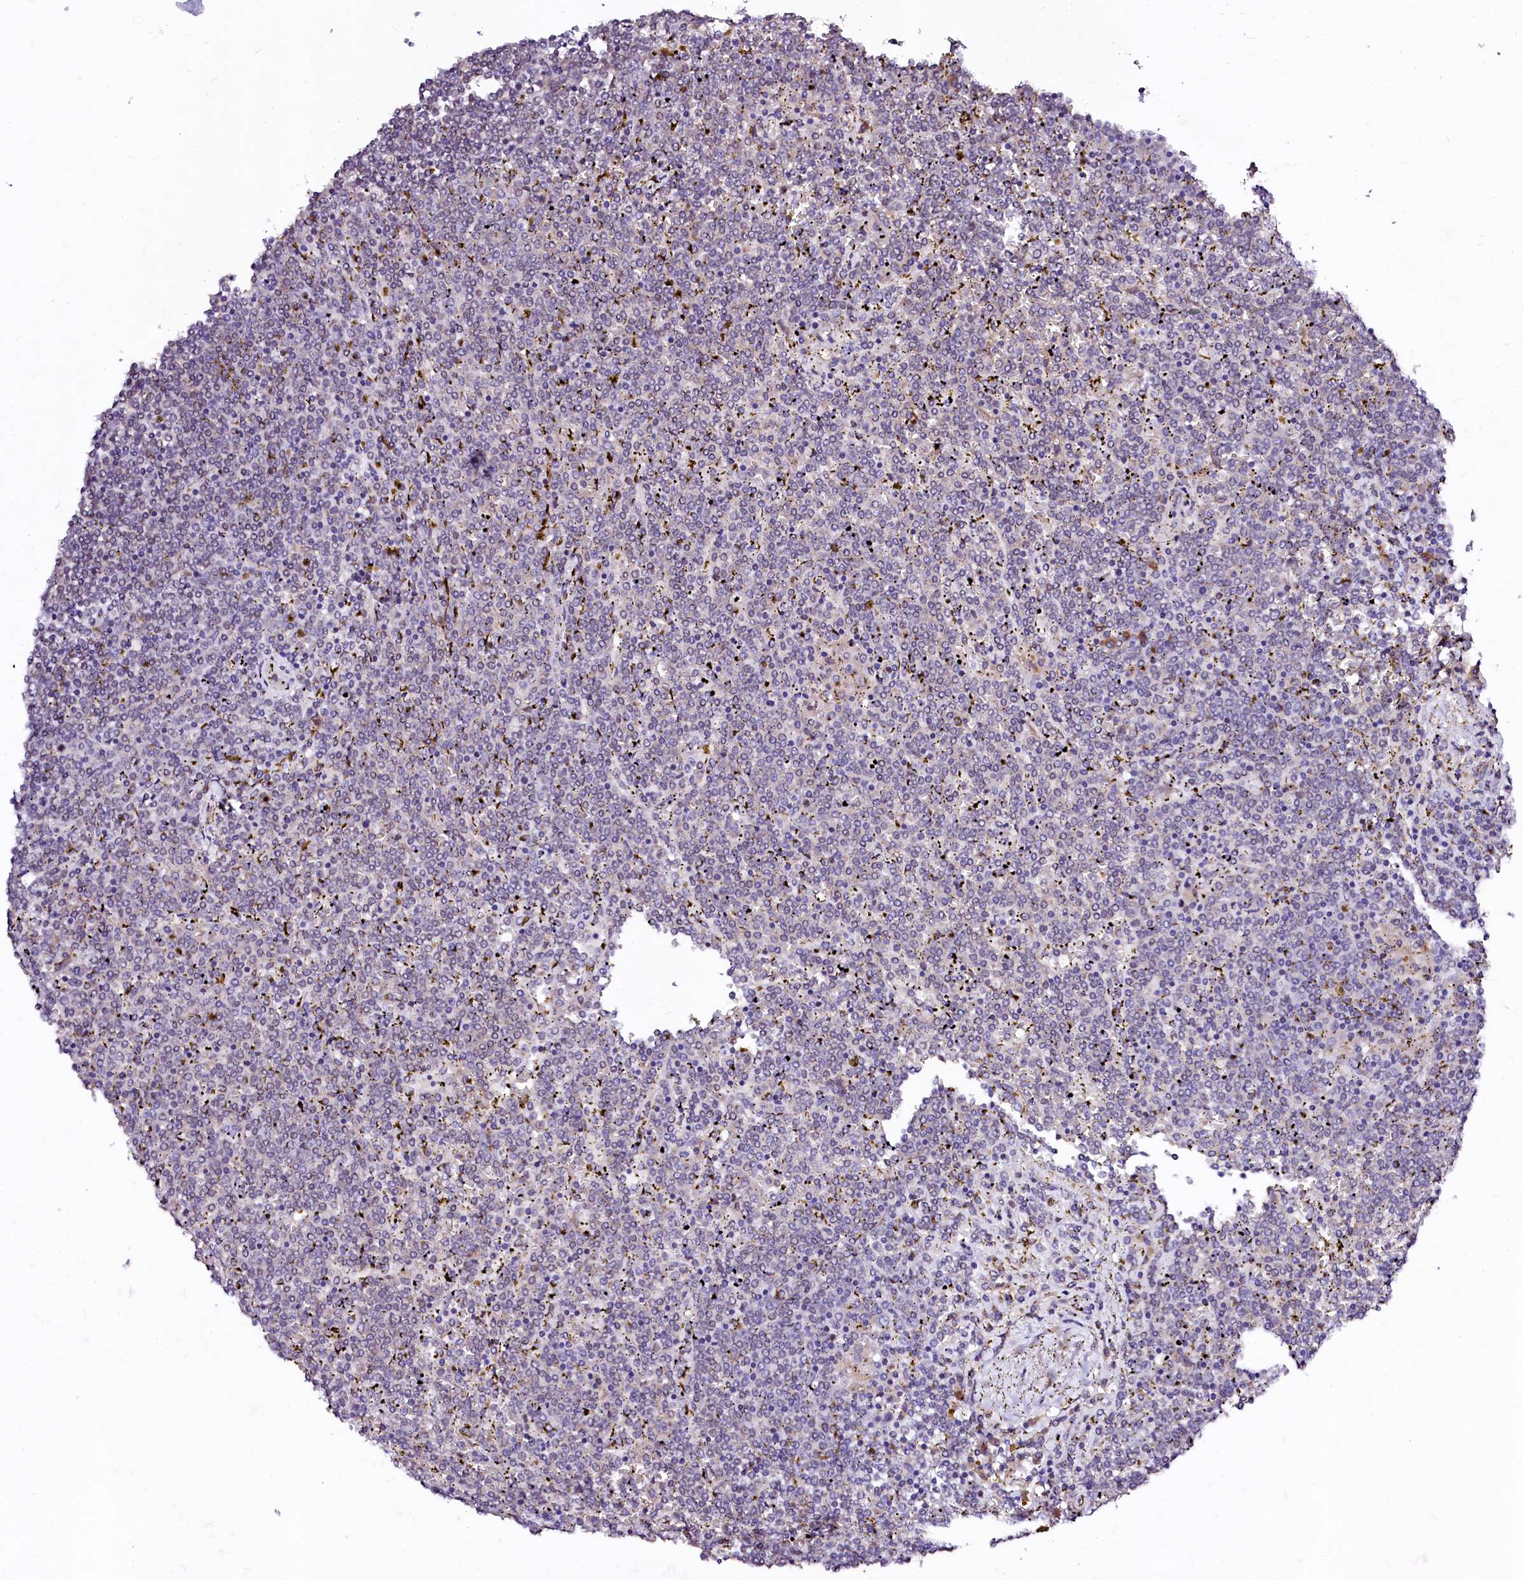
{"staining": {"intensity": "negative", "quantity": "none", "location": "none"}, "tissue": "lymphoma", "cell_type": "Tumor cells", "image_type": "cancer", "snomed": [{"axis": "morphology", "description": "Malignant lymphoma, non-Hodgkin's type, Low grade"}, {"axis": "topography", "description": "Spleen"}], "caption": "DAB (3,3'-diaminobenzidine) immunohistochemical staining of human low-grade malignant lymphoma, non-Hodgkin's type reveals no significant staining in tumor cells.", "gene": "GPR176", "patient": {"sex": "female", "age": 19}}